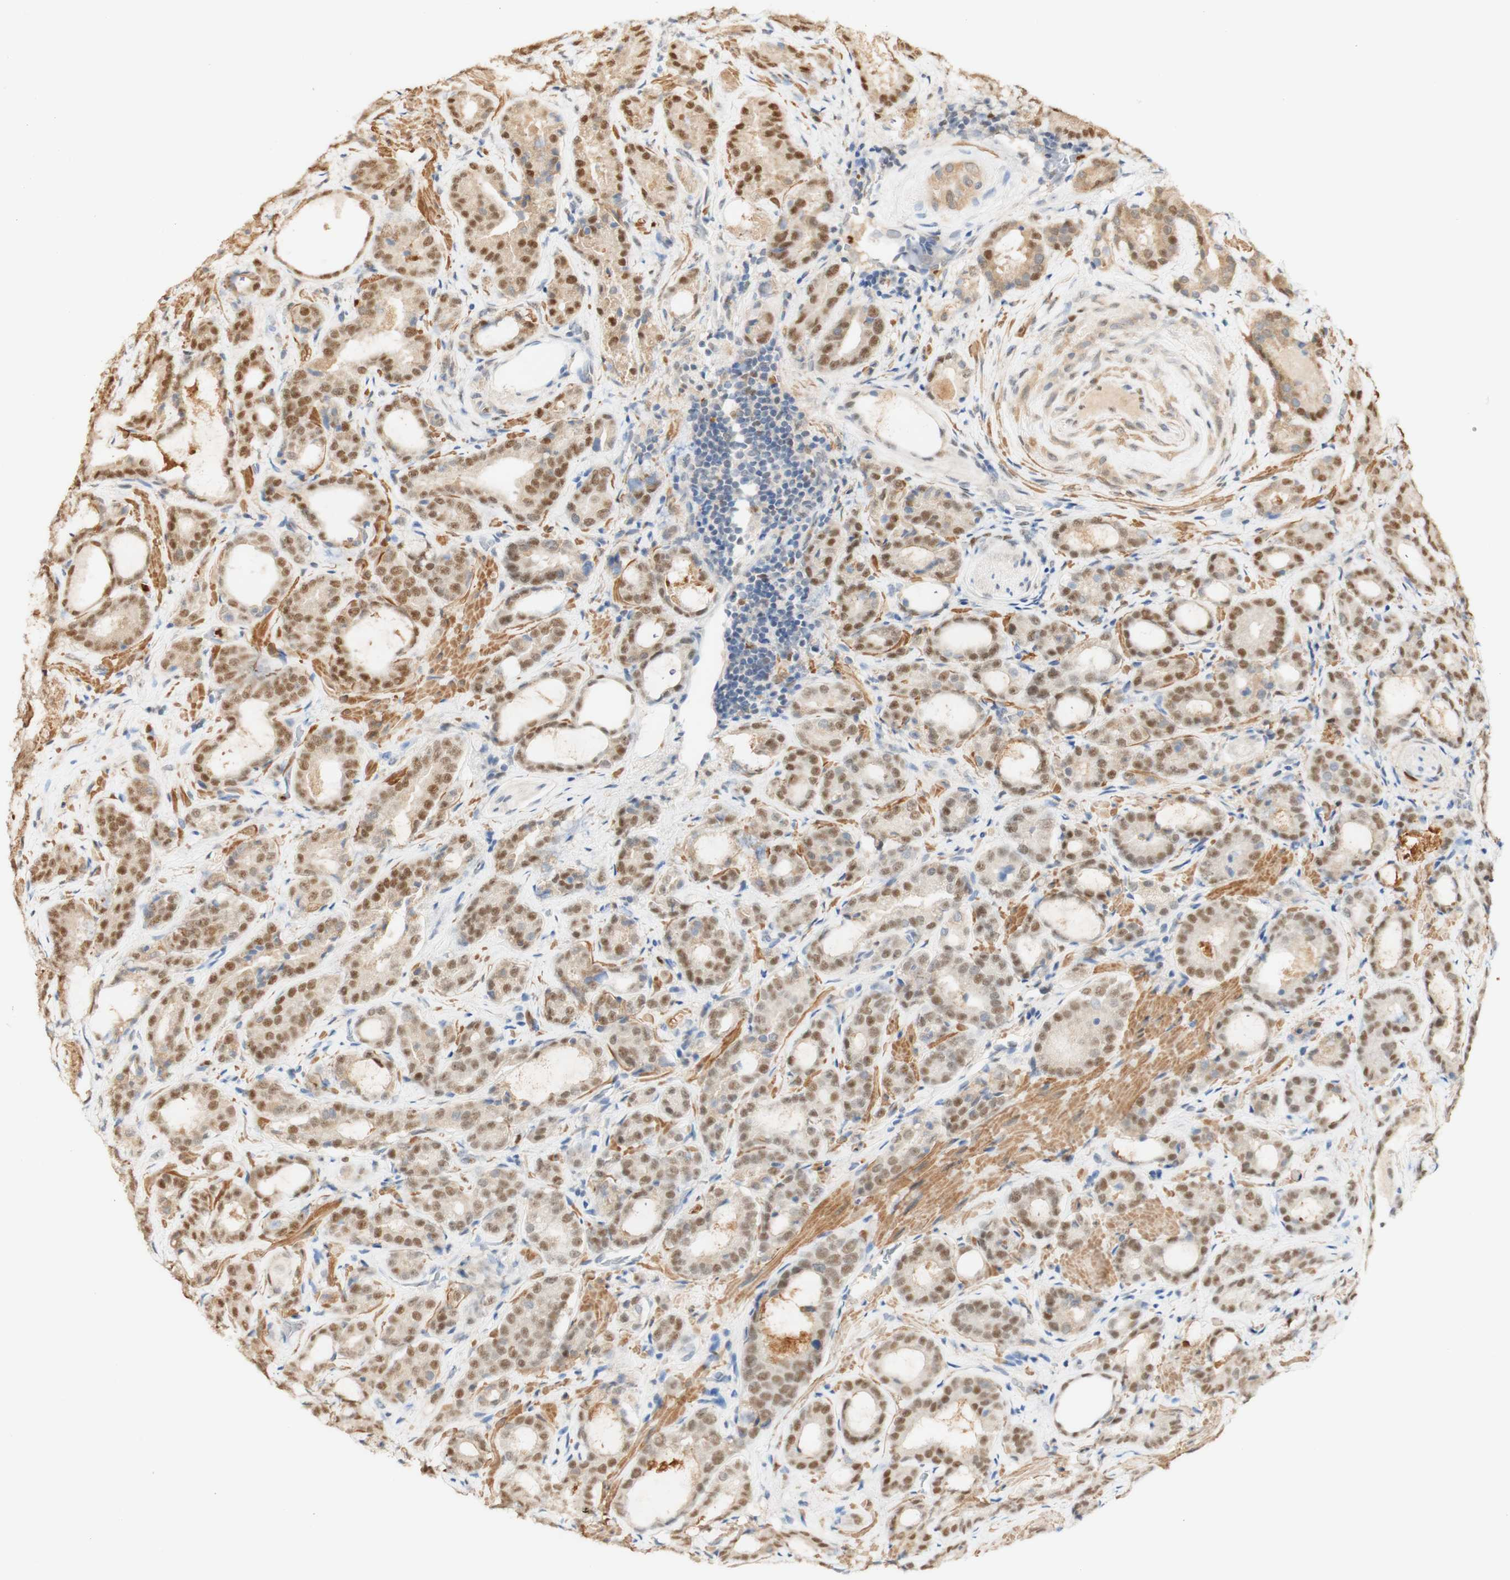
{"staining": {"intensity": "moderate", "quantity": ">75%", "location": "cytoplasmic/membranous,nuclear"}, "tissue": "prostate cancer", "cell_type": "Tumor cells", "image_type": "cancer", "snomed": [{"axis": "morphology", "description": "Adenocarcinoma, Low grade"}, {"axis": "topography", "description": "Prostate"}], "caption": "Immunohistochemistry (IHC) of prostate cancer (low-grade adenocarcinoma) displays medium levels of moderate cytoplasmic/membranous and nuclear staining in about >75% of tumor cells. The staining is performed using DAB (3,3'-diaminobenzidine) brown chromogen to label protein expression. The nuclei are counter-stained blue using hematoxylin.", "gene": "MAP3K4", "patient": {"sex": "male", "age": 60}}